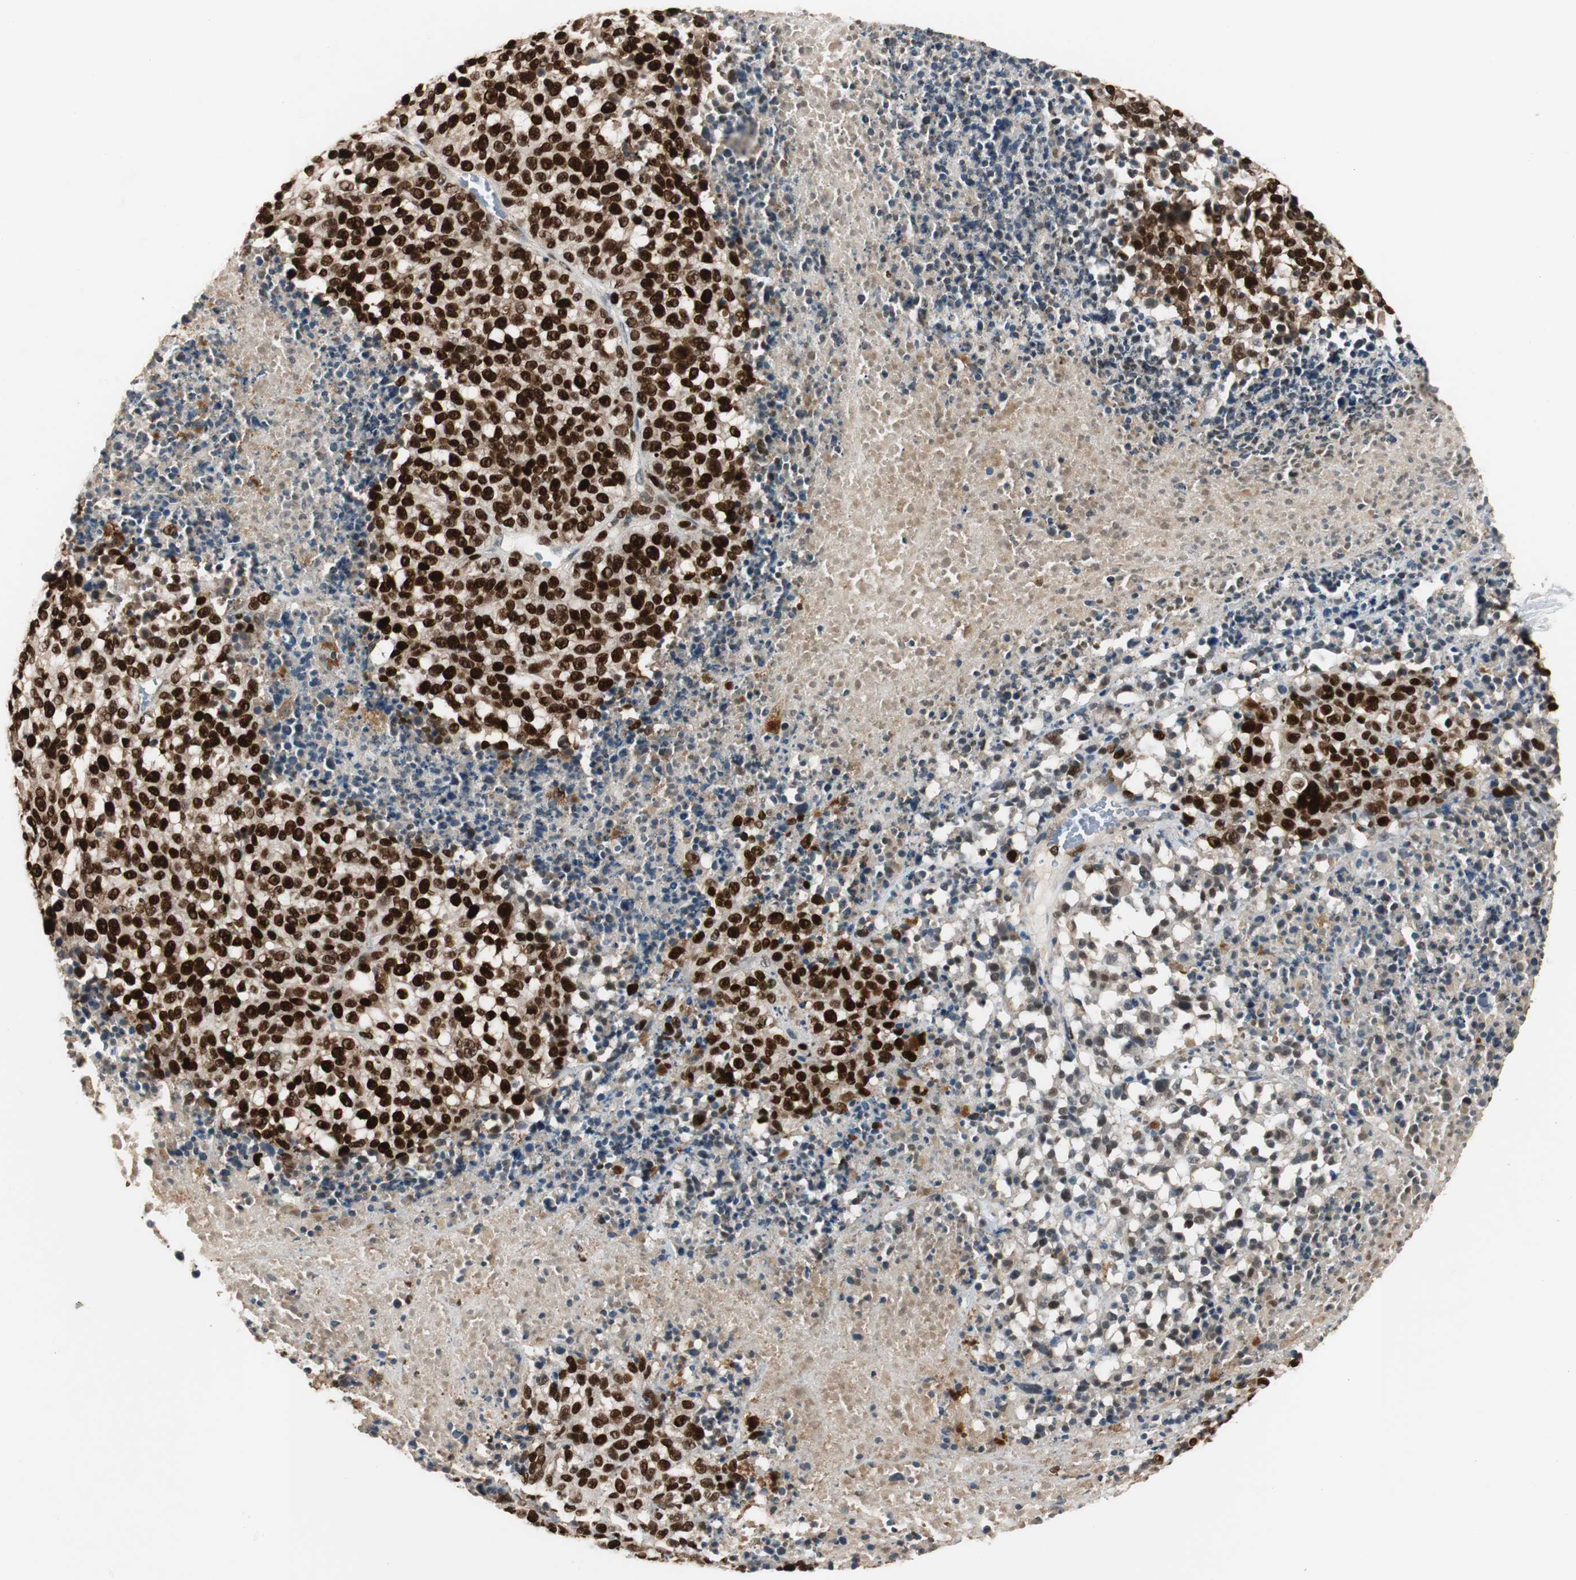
{"staining": {"intensity": "strong", "quantity": ">75%", "location": "nuclear"}, "tissue": "melanoma", "cell_type": "Tumor cells", "image_type": "cancer", "snomed": [{"axis": "morphology", "description": "Malignant melanoma, Metastatic site"}, {"axis": "topography", "description": "Cerebral cortex"}], "caption": "A micrograph of melanoma stained for a protein demonstrates strong nuclear brown staining in tumor cells.", "gene": "FEN1", "patient": {"sex": "female", "age": 52}}